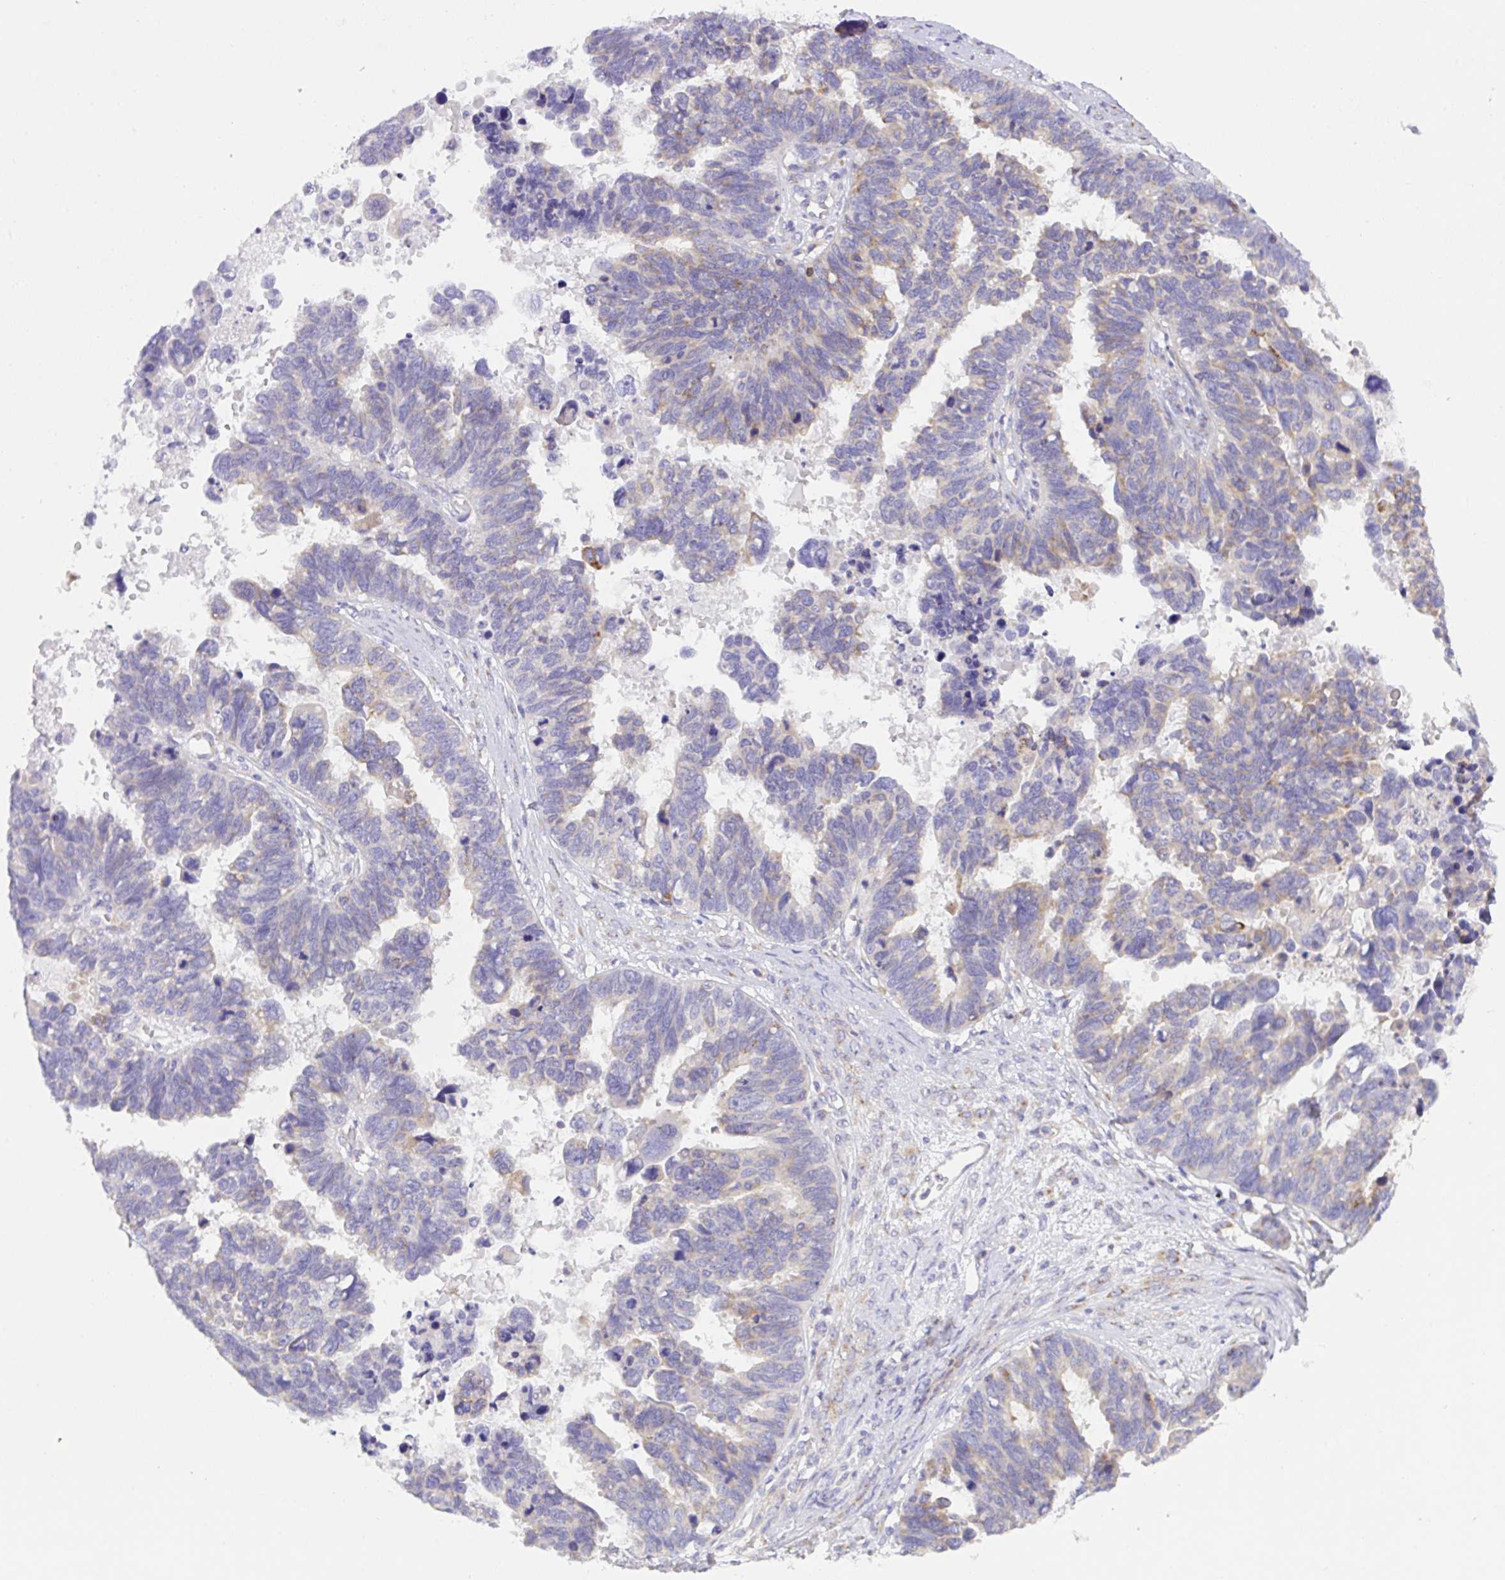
{"staining": {"intensity": "weak", "quantity": "<25%", "location": "cytoplasmic/membranous"}, "tissue": "ovarian cancer", "cell_type": "Tumor cells", "image_type": "cancer", "snomed": [{"axis": "morphology", "description": "Cystadenocarcinoma, serous, NOS"}, {"axis": "topography", "description": "Ovary"}], "caption": "High magnification brightfield microscopy of ovarian serous cystadenocarcinoma stained with DAB (3,3'-diaminobenzidine) (brown) and counterstained with hematoxylin (blue): tumor cells show no significant positivity. (Brightfield microscopy of DAB immunohistochemistry (IHC) at high magnification).", "gene": "MIA3", "patient": {"sex": "female", "age": 60}}